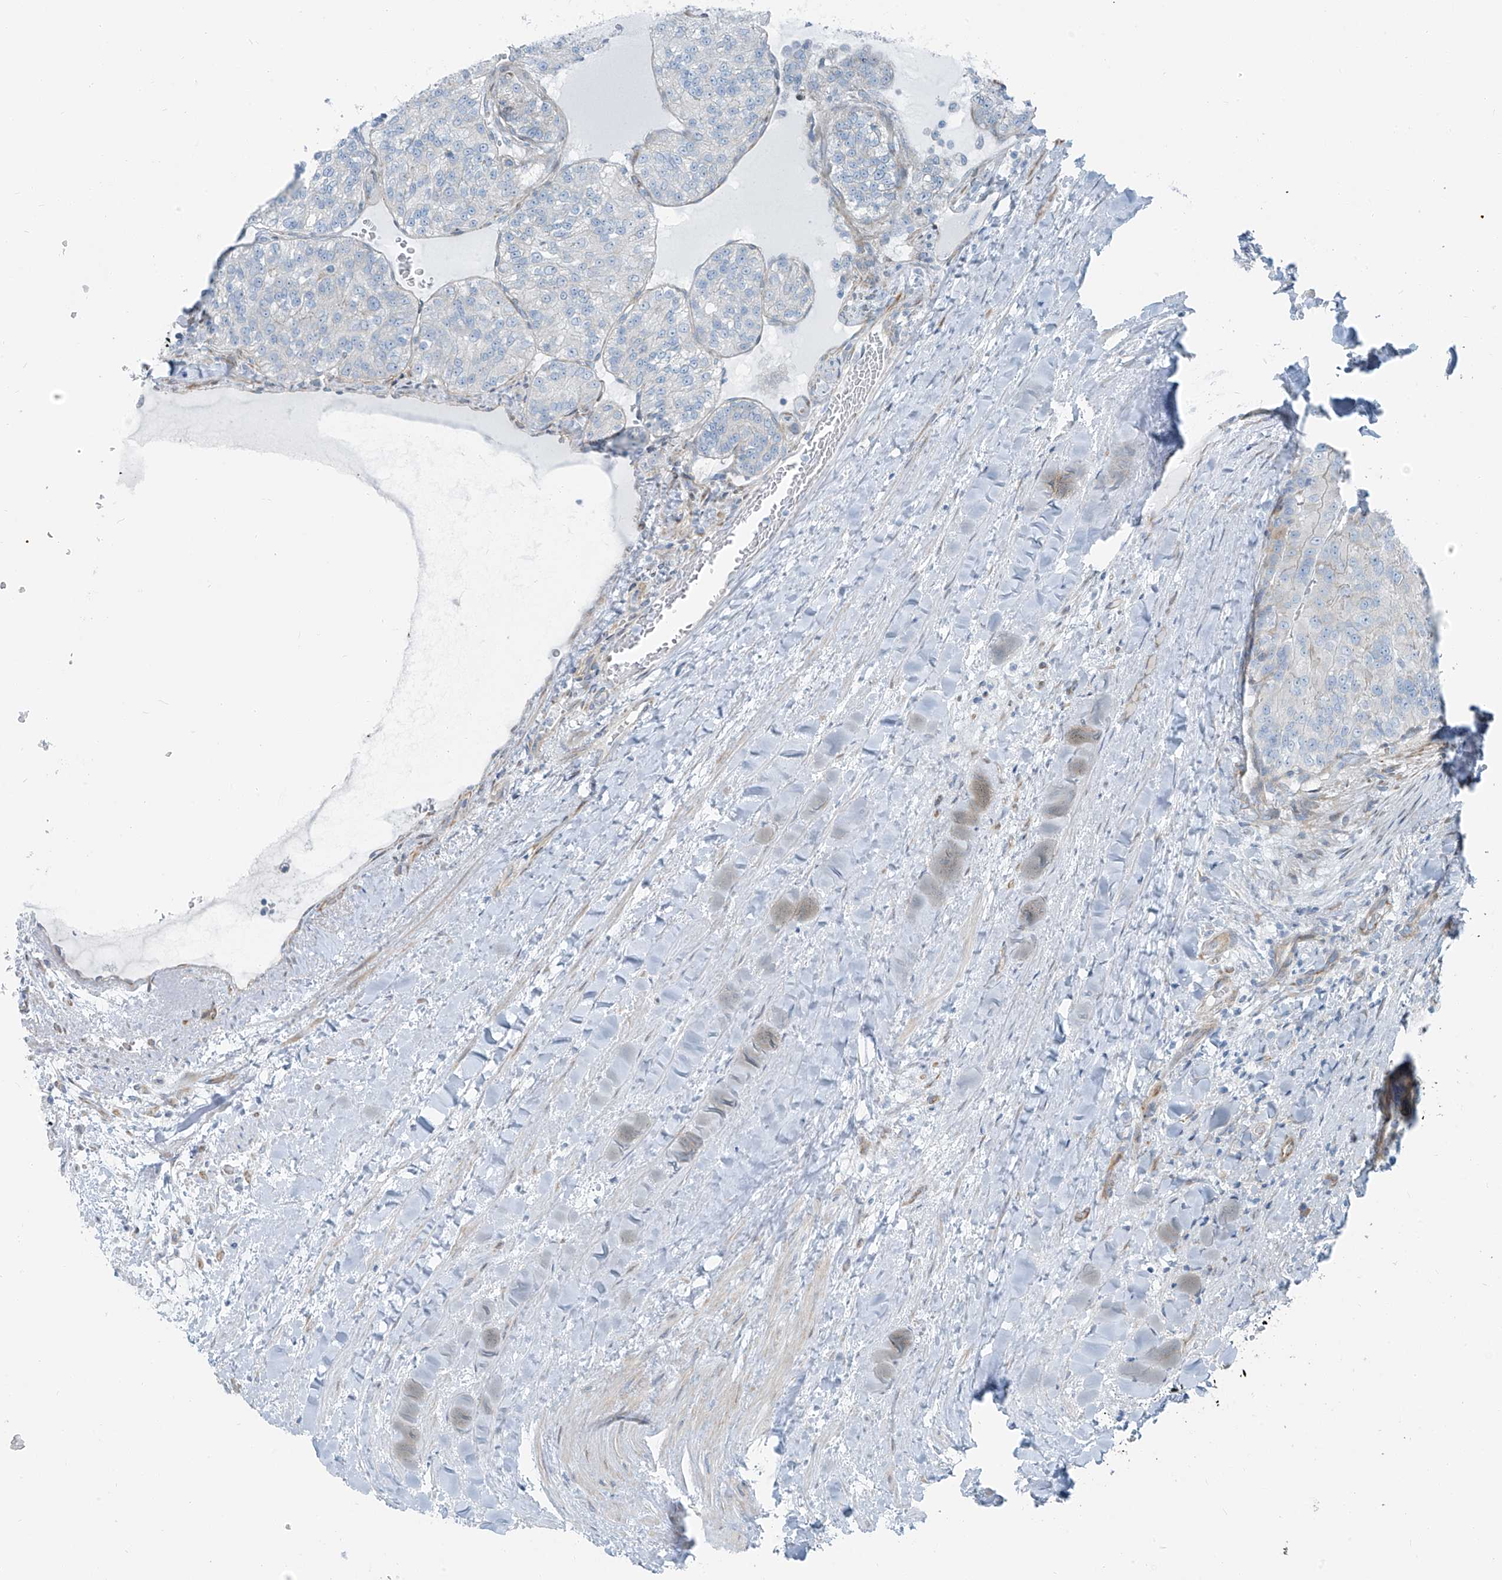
{"staining": {"intensity": "negative", "quantity": "none", "location": "none"}, "tissue": "renal cancer", "cell_type": "Tumor cells", "image_type": "cancer", "snomed": [{"axis": "morphology", "description": "Adenocarcinoma, NOS"}, {"axis": "topography", "description": "Kidney"}], "caption": "An IHC micrograph of renal cancer is shown. There is no staining in tumor cells of renal cancer.", "gene": "HIC2", "patient": {"sex": "female", "age": 63}}